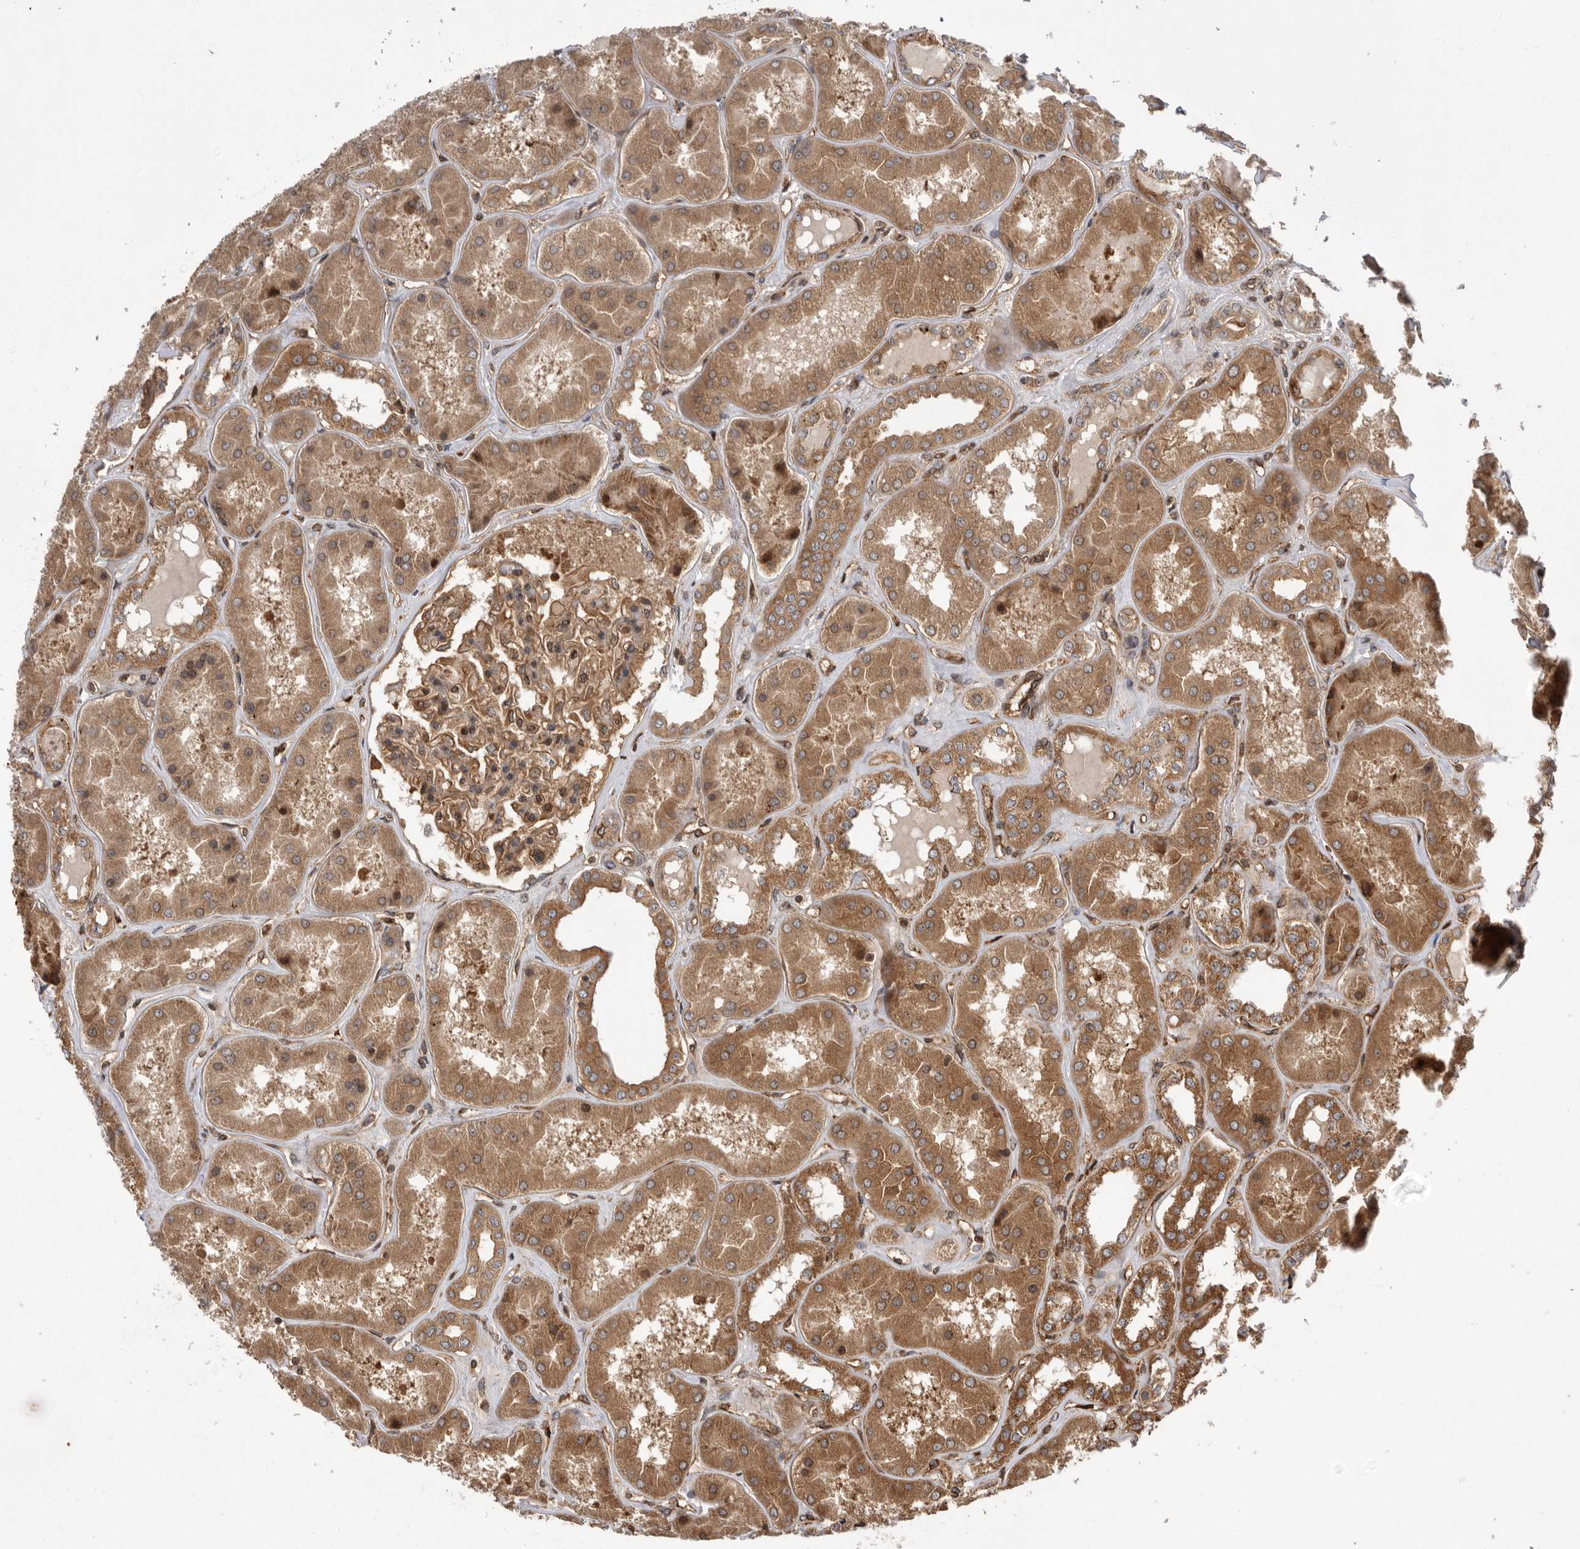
{"staining": {"intensity": "moderate", "quantity": ">75%", "location": "cytoplasmic/membranous,nuclear"}, "tissue": "kidney", "cell_type": "Cells in glomeruli", "image_type": "normal", "snomed": [{"axis": "morphology", "description": "Normal tissue, NOS"}, {"axis": "topography", "description": "Kidney"}], "caption": "Immunohistochemical staining of unremarkable kidney shows moderate cytoplasmic/membranous,nuclear protein staining in about >75% of cells in glomeruli. (Brightfield microscopy of DAB IHC at high magnification).", "gene": "DHDDS", "patient": {"sex": "female", "age": 56}}